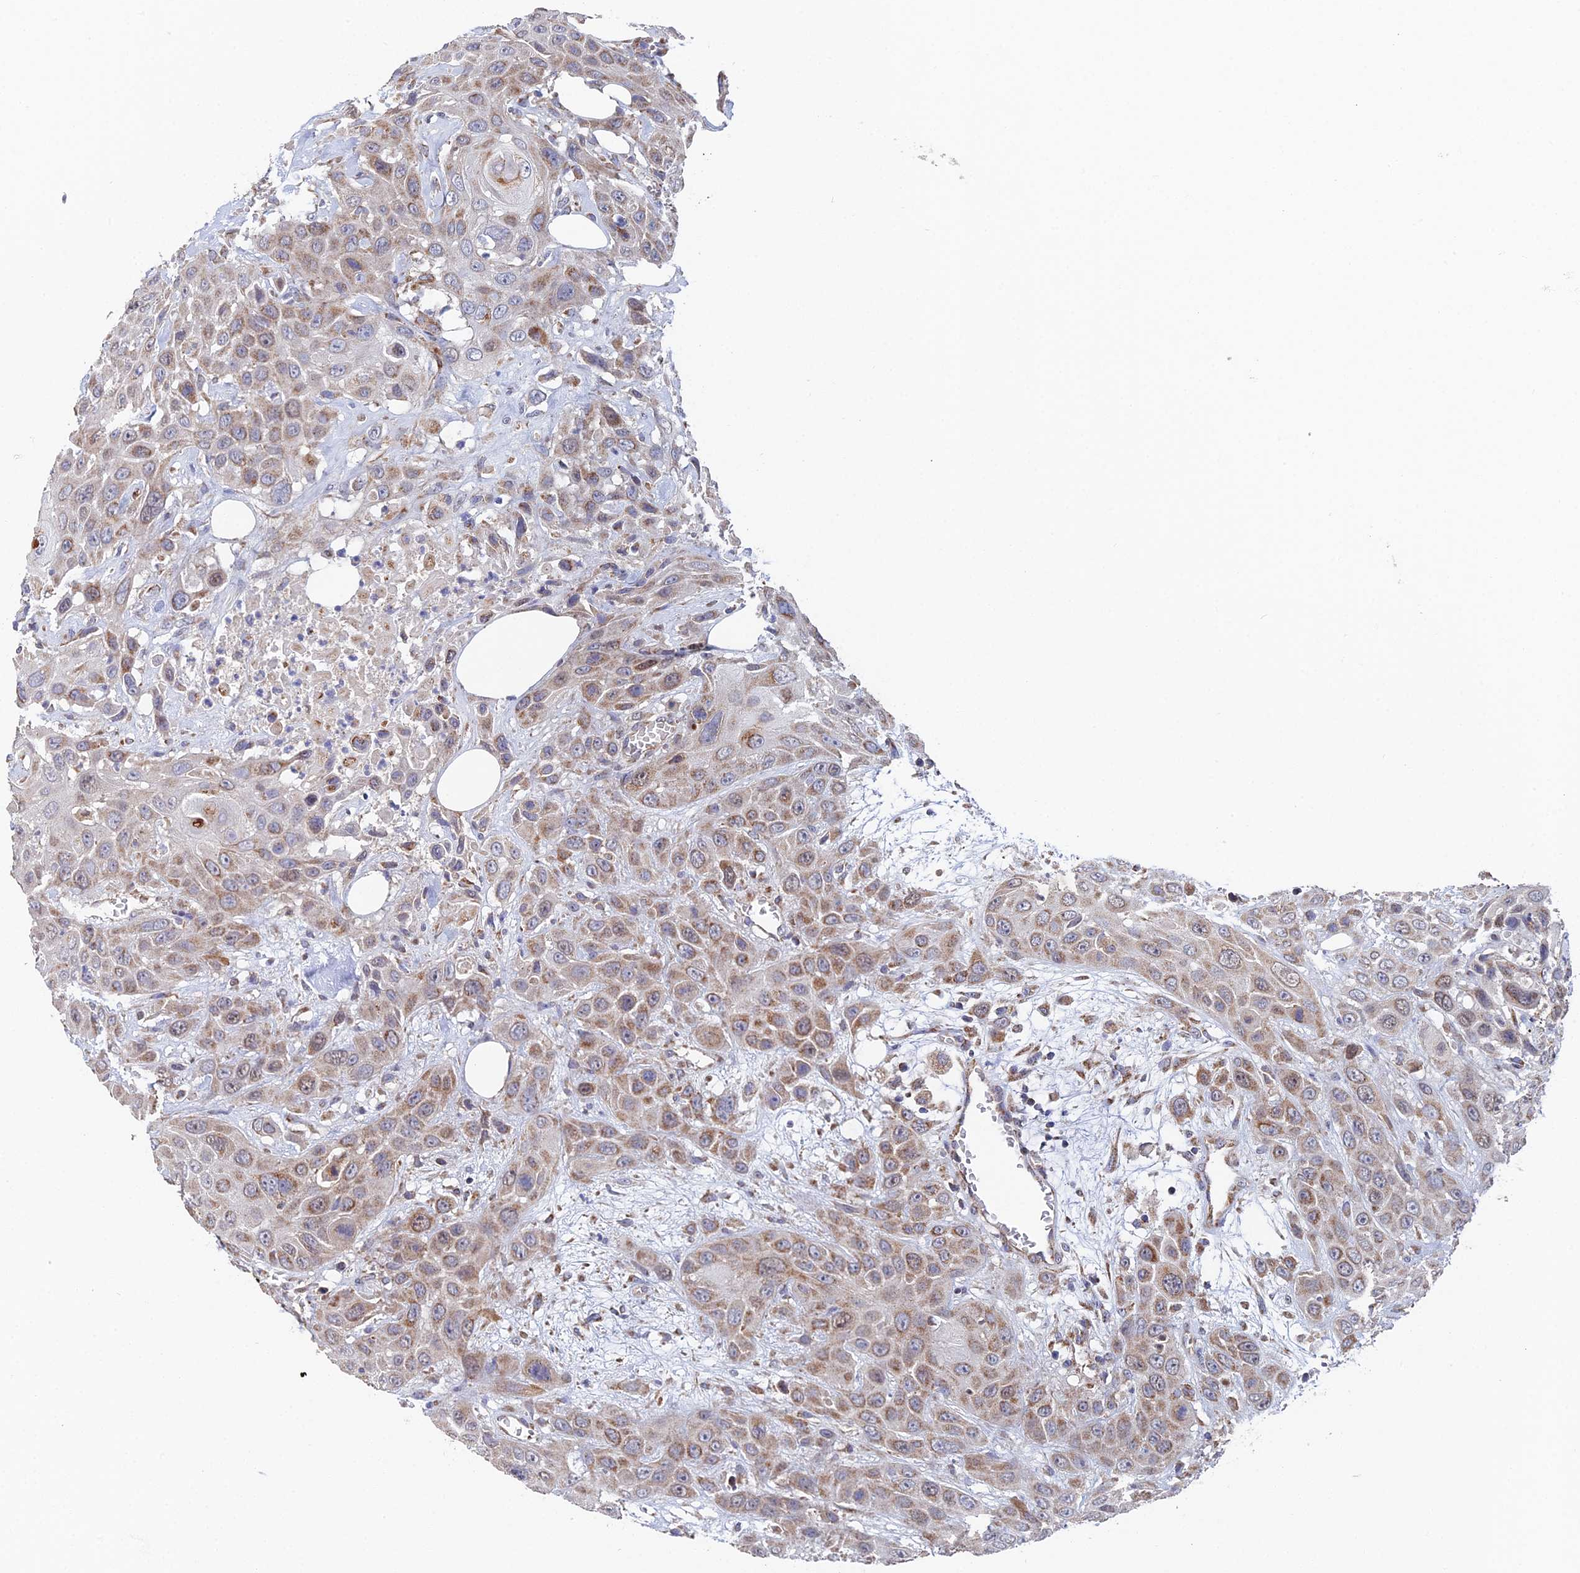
{"staining": {"intensity": "moderate", "quantity": "25%-75%", "location": "cytoplasmic/membranous"}, "tissue": "head and neck cancer", "cell_type": "Tumor cells", "image_type": "cancer", "snomed": [{"axis": "morphology", "description": "Squamous cell carcinoma, NOS"}, {"axis": "topography", "description": "Head-Neck"}], "caption": "This micrograph shows immunohistochemistry (IHC) staining of human head and neck cancer (squamous cell carcinoma), with medium moderate cytoplasmic/membranous expression in approximately 25%-75% of tumor cells.", "gene": "ECSIT", "patient": {"sex": "male", "age": 81}}